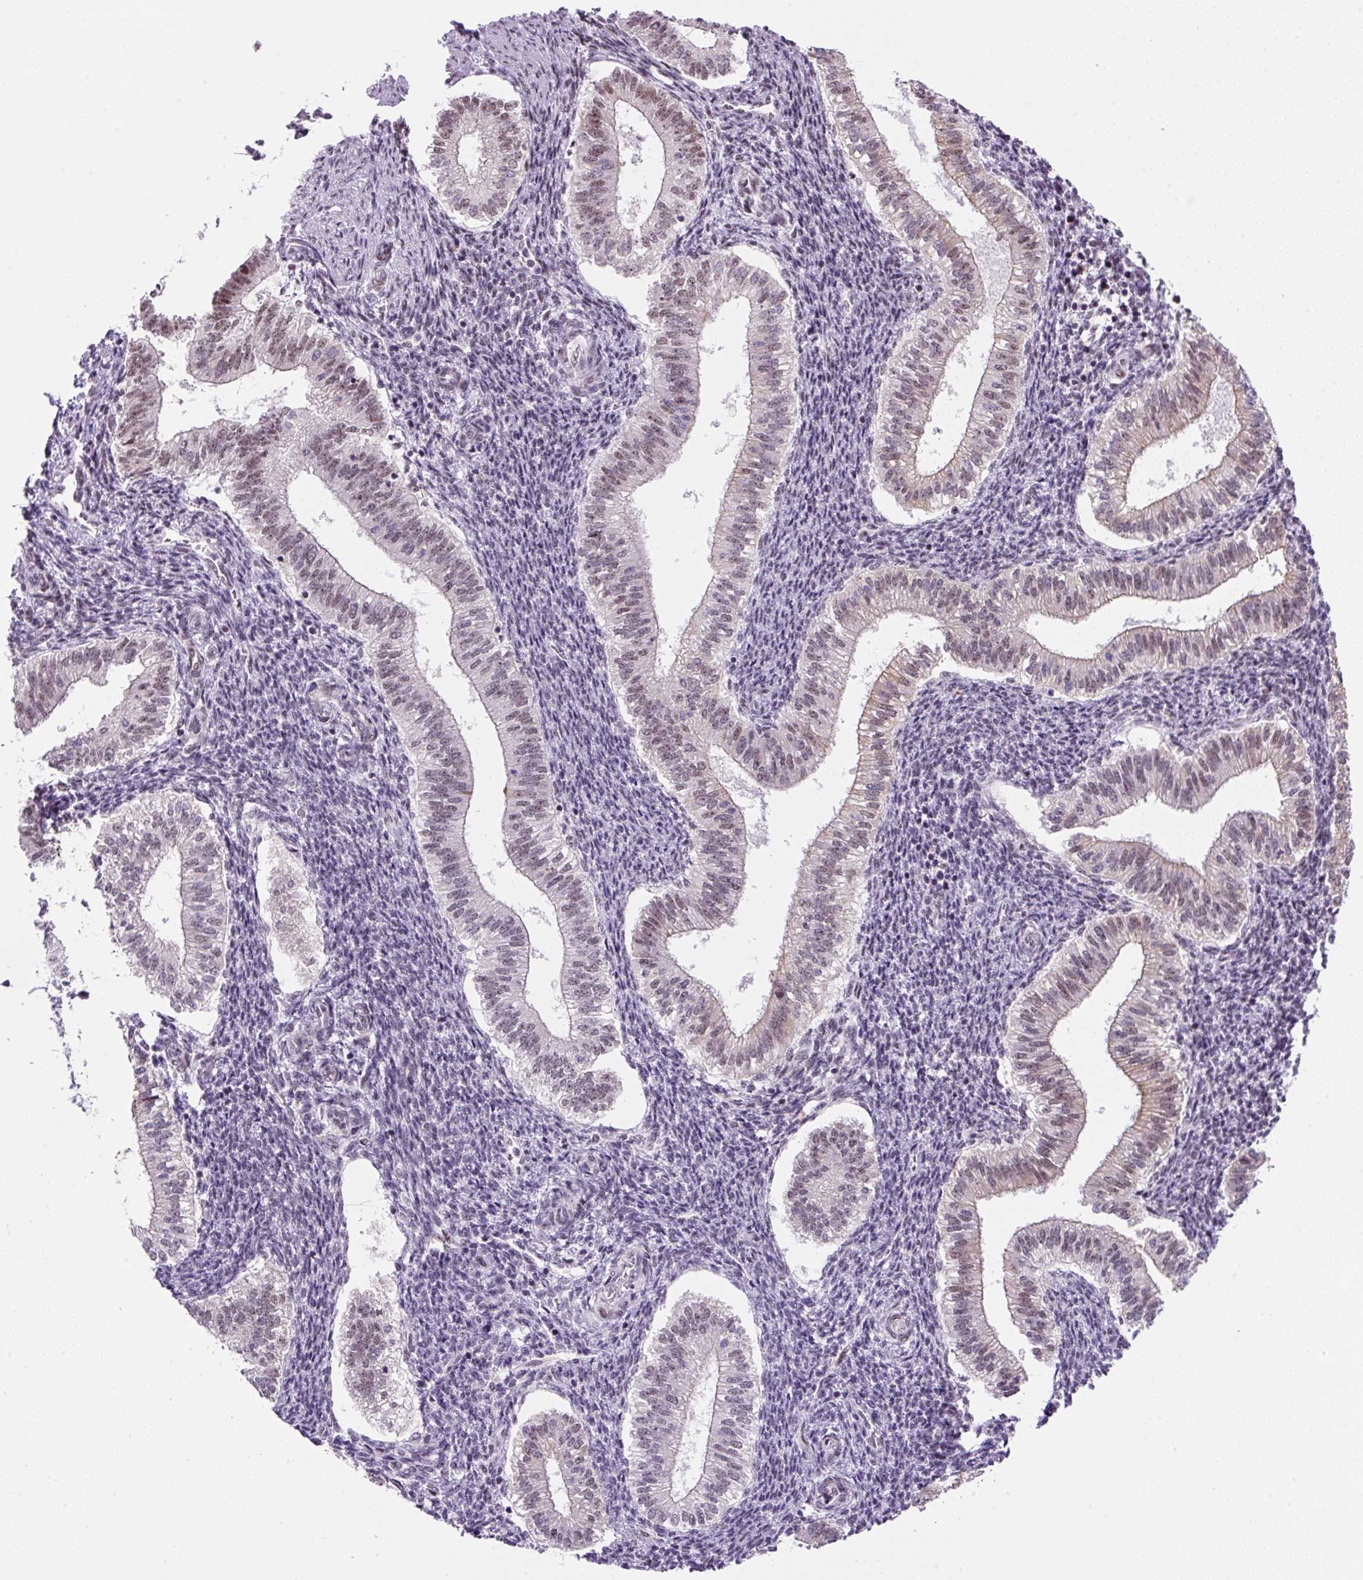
{"staining": {"intensity": "moderate", "quantity": "25%-75%", "location": "nuclear"}, "tissue": "endometrium", "cell_type": "Cells in endometrial stroma", "image_type": "normal", "snomed": [{"axis": "morphology", "description": "Normal tissue, NOS"}, {"axis": "topography", "description": "Endometrium"}], "caption": "Protein staining shows moderate nuclear staining in approximately 25%-75% of cells in endometrial stroma in benign endometrium.", "gene": "TAF1A", "patient": {"sex": "female", "age": 25}}